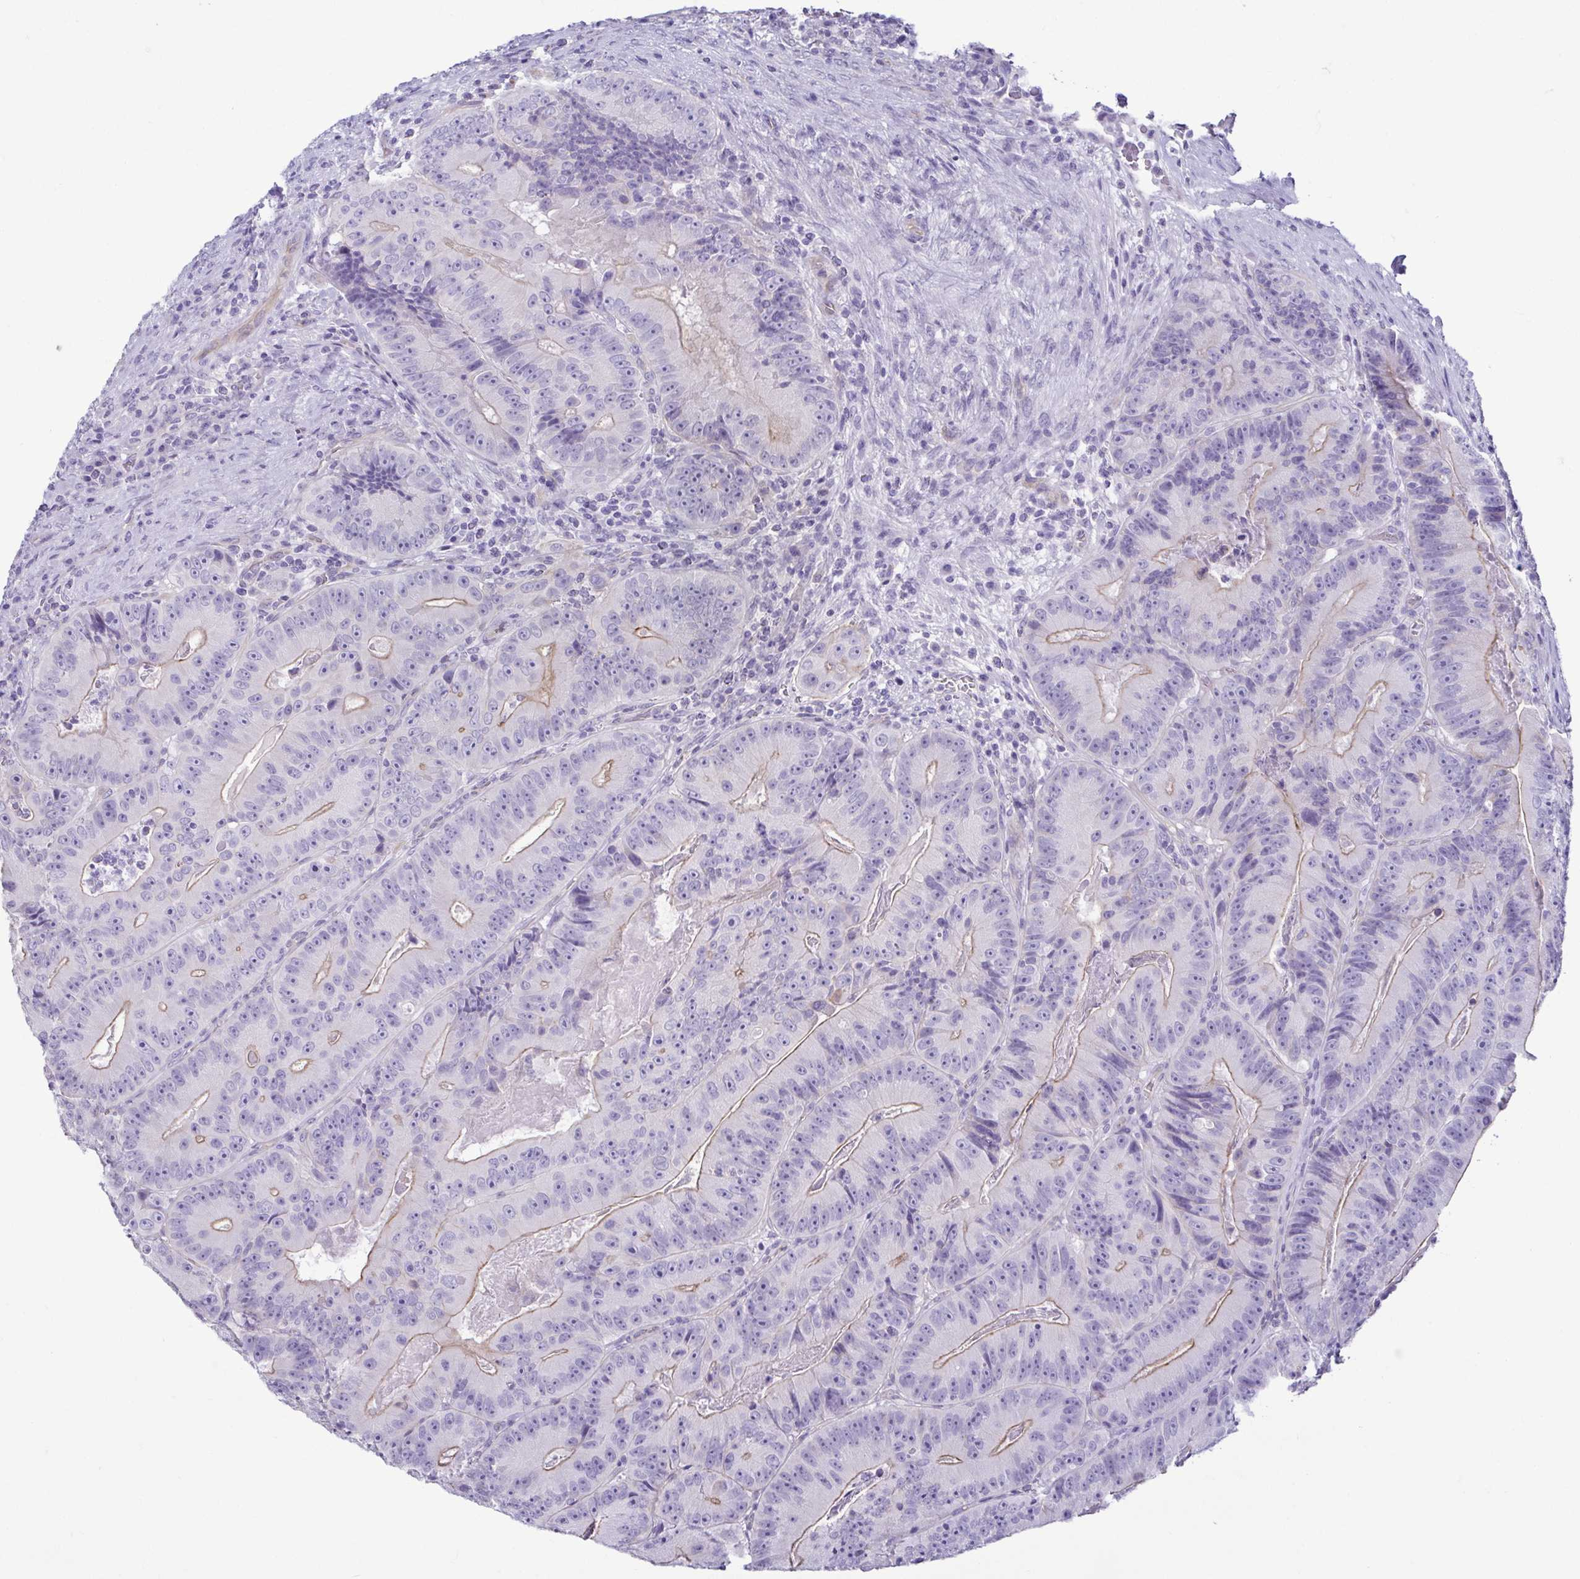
{"staining": {"intensity": "weak", "quantity": "25%-75%", "location": "cytoplasmic/membranous"}, "tissue": "colorectal cancer", "cell_type": "Tumor cells", "image_type": "cancer", "snomed": [{"axis": "morphology", "description": "Adenocarcinoma, NOS"}, {"axis": "topography", "description": "Colon"}], "caption": "Immunohistochemical staining of human colorectal adenocarcinoma exhibits low levels of weak cytoplasmic/membranous staining in about 25%-75% of tumor cells. The staining is performed using DAB brown chromogen to label protein expression. The nuclei are counter-stained blue using hematoxylin.", "gene": "CASP14", "patient": {"sex": "female", "age": 86}}